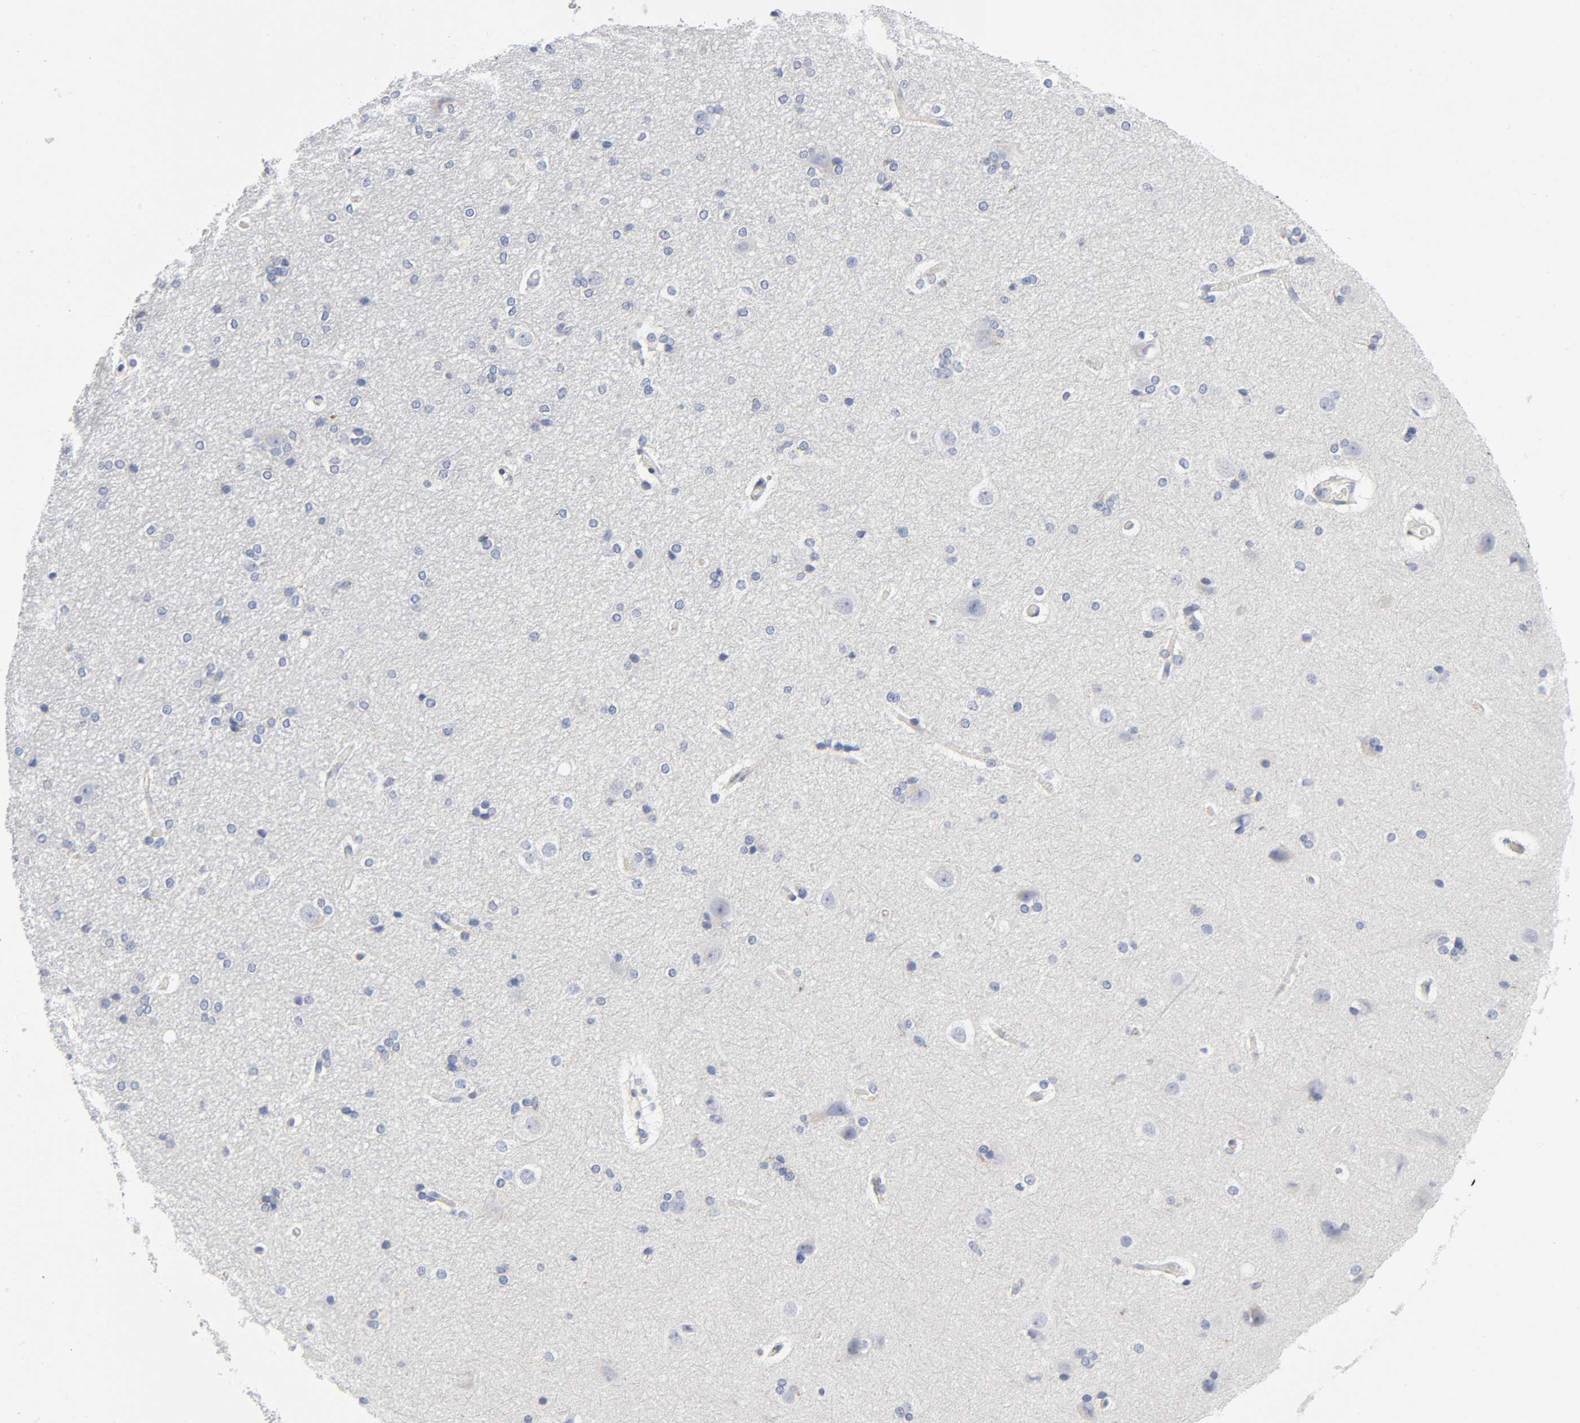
{"staining": {"intensity": "weak", "quantity": "<25%", "location": "cytoplasmic/membranous"}, "tissue": "hippocampus", "cell_type": "Glial cells", "image_type": "normal", "snomed": [{"axis": "morphology", "description": "Normal tissue, NOS"}, {"axis": "topography", "description": "Hippocampus"}], "caption": "This is an immunohistochemistry (IHC) histopathology image of benign human hippocampus. There is no positivity in glial cells.", "gene": "BAK1", "patient": {"sex": "female", "age": 19}}